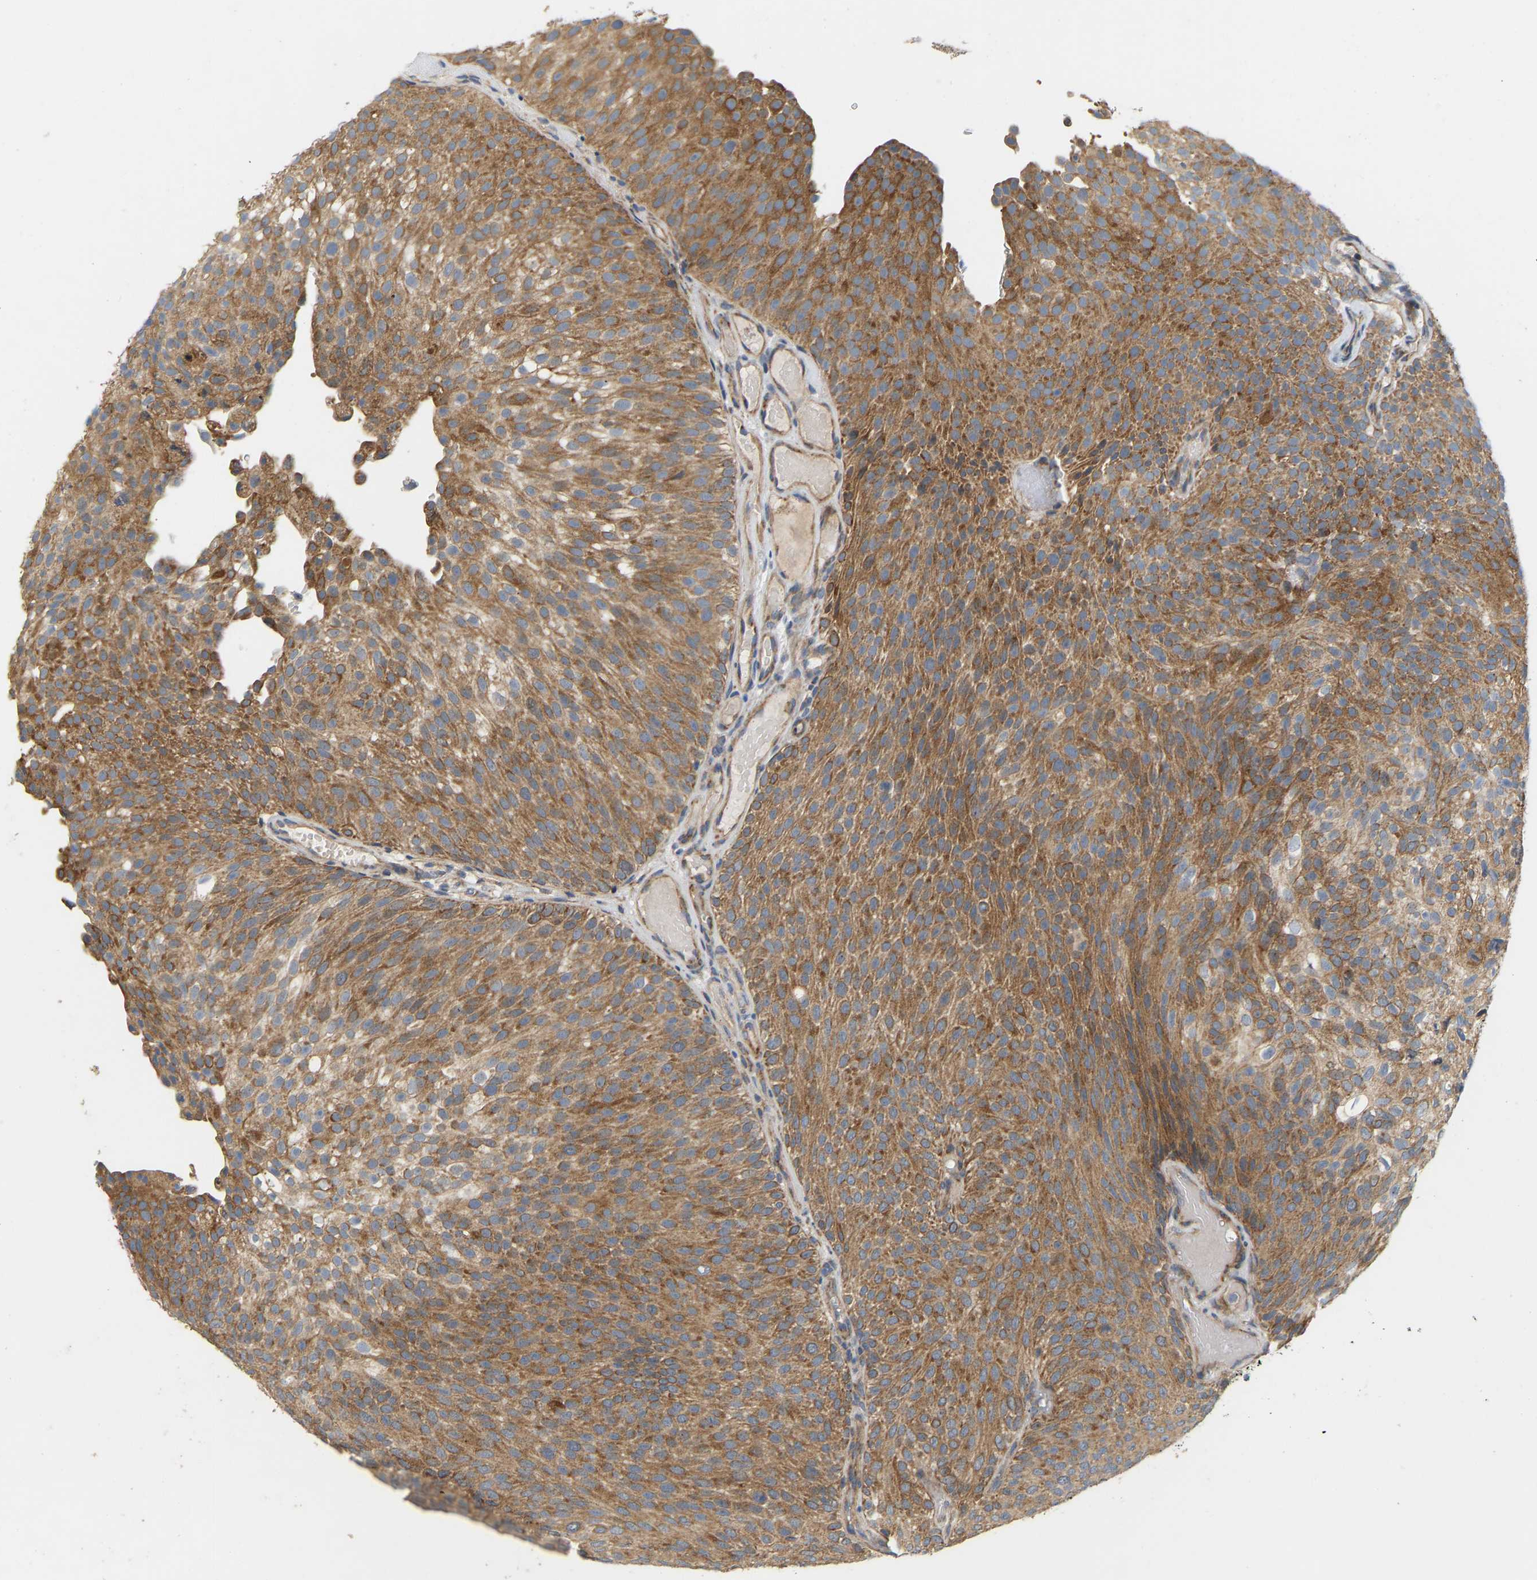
{"staining": {"intensity": "strong", "quantity": ">75%", "location": "cytoplasmic/membranous"}, "tissue": "urothelial cancer", "cell_type": "Tumor cells", "image_type": "cancer", "snomed": [{"axis": "morphology", "description": "Urothelial carcinoma, High grade"}, {"axis": "topography", "description": "Urinary bladder"}], "caption": "Immunohistochemical staining of urothelial cancer exhibits high levels of strong cytoplasmic/membranous positivity in about >75% of tumor cells. (DAB (3,3'-diaminobenzidine) IHC with brightfield microscopy, high magnification).", "gene": "HACD2", "patient": {"sex": "male", "age": 71}}